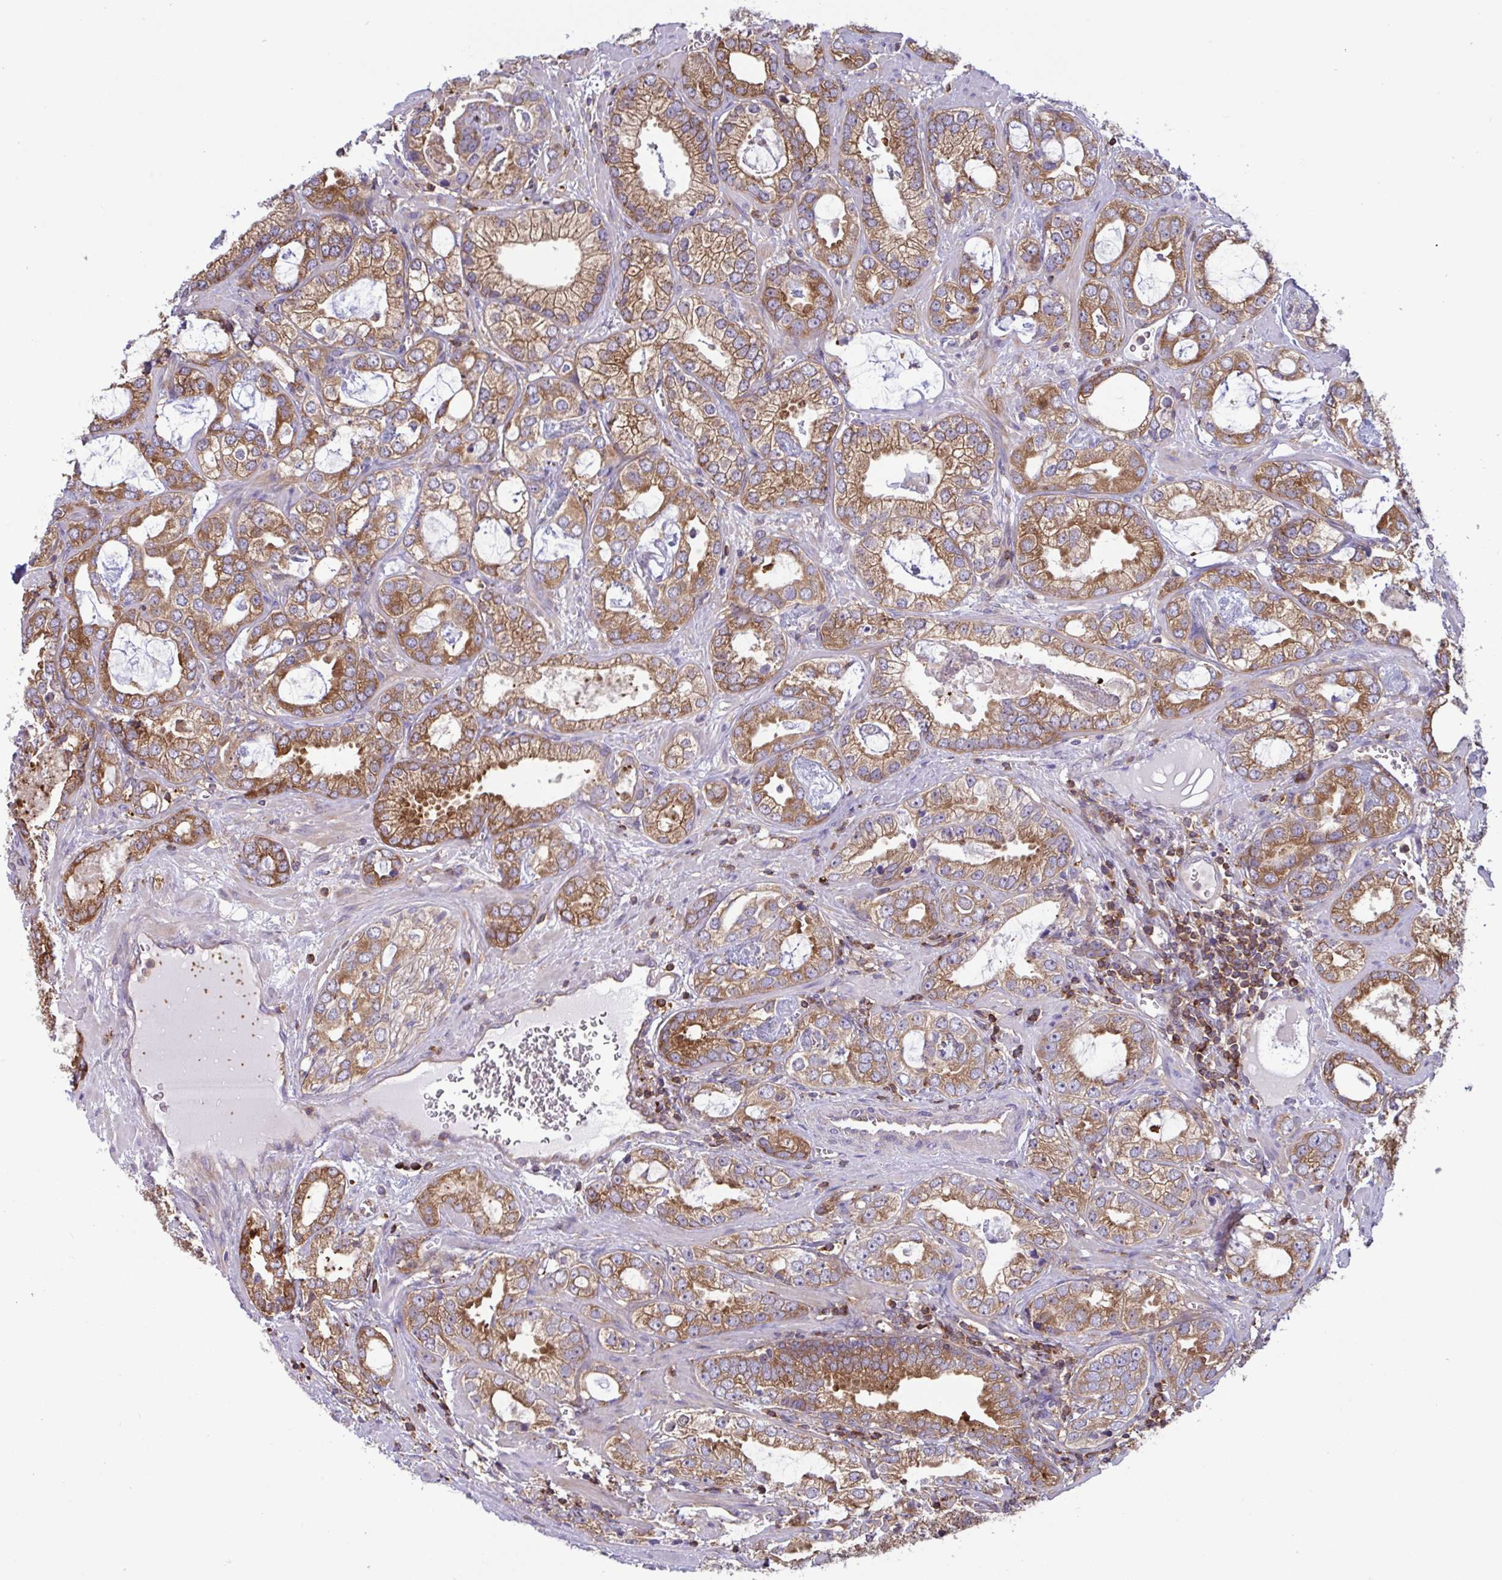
{"staining": {"intensity": "moderate", "quantity": ">75%", "location": "cytoplasmic/membranous"}, "tissue": "prostate cancer", "cell_type": "Tumor cells", "image_type": "cancer", "snomed": [{"axis": "morphology", "description": "Adenocarcinoma, Medium grade"}, {"axis": "topography", "description": "Prostate"}], "caption": "Immunohistochemistry (IHC) (DAB) staining of prostate cancer displays moderate cytoplasmic/membranous protein staining in about >75% of tumor cells.", "gene": "TSC22D3", "patient": {"sex": "male", "age": 57}}